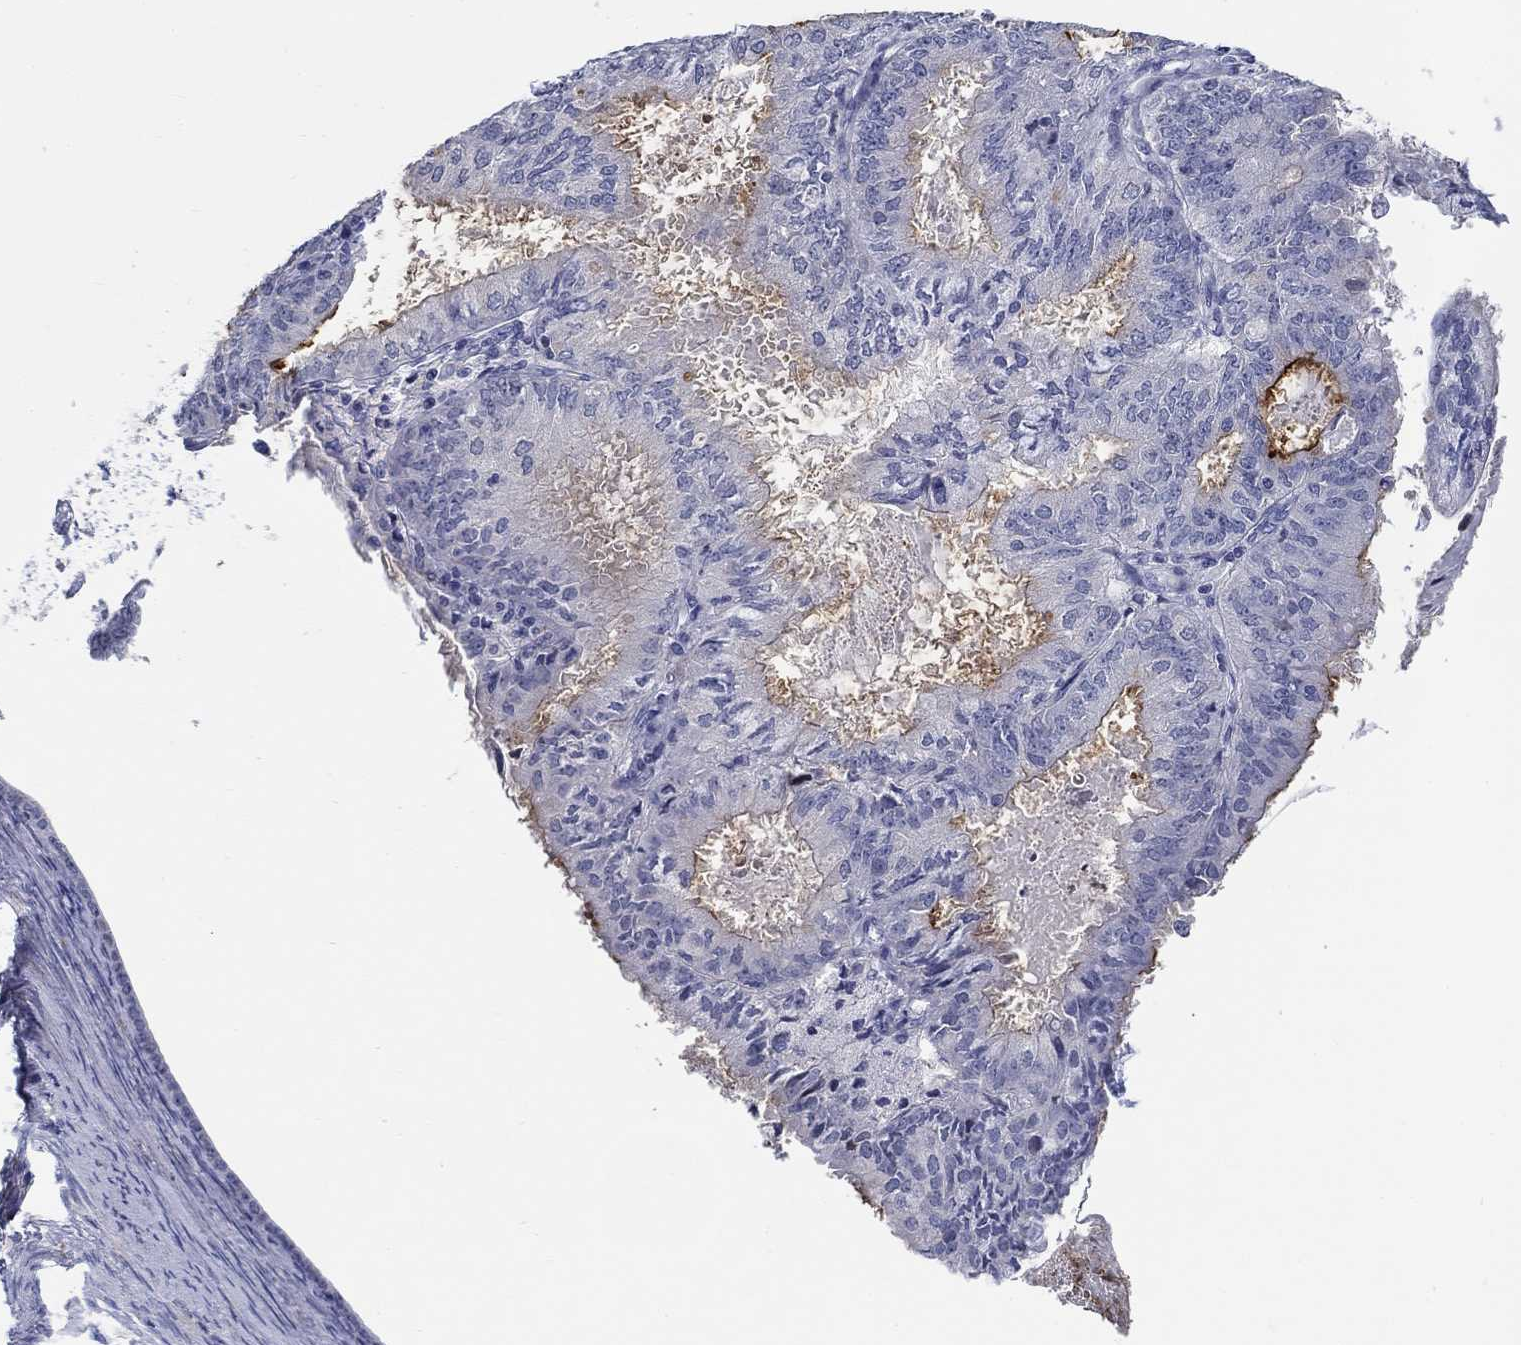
{"staining": {"intensity": "strong", "quantity": "<25%", "location": "cytoplasmic/membranous"}, "tissue": "endometrial cancer", "cell_type": "Tumor cells", "image_type": "cancer", "snomed": [{"axis": "morphology", "description": "Adenocarcinoma, NOS"}, {"axis": "topography", "description": "Endometrium"}], "caption": "Approximately <25% of tumor cells in human endometrial cancer (adenocarcinoma) reveal strong cytoplasmic/membranous protein staining as visualized by brown immunohistochemical staining.", "gene": "SMIM18", "patient": {"sex": "female", "age": 57}}